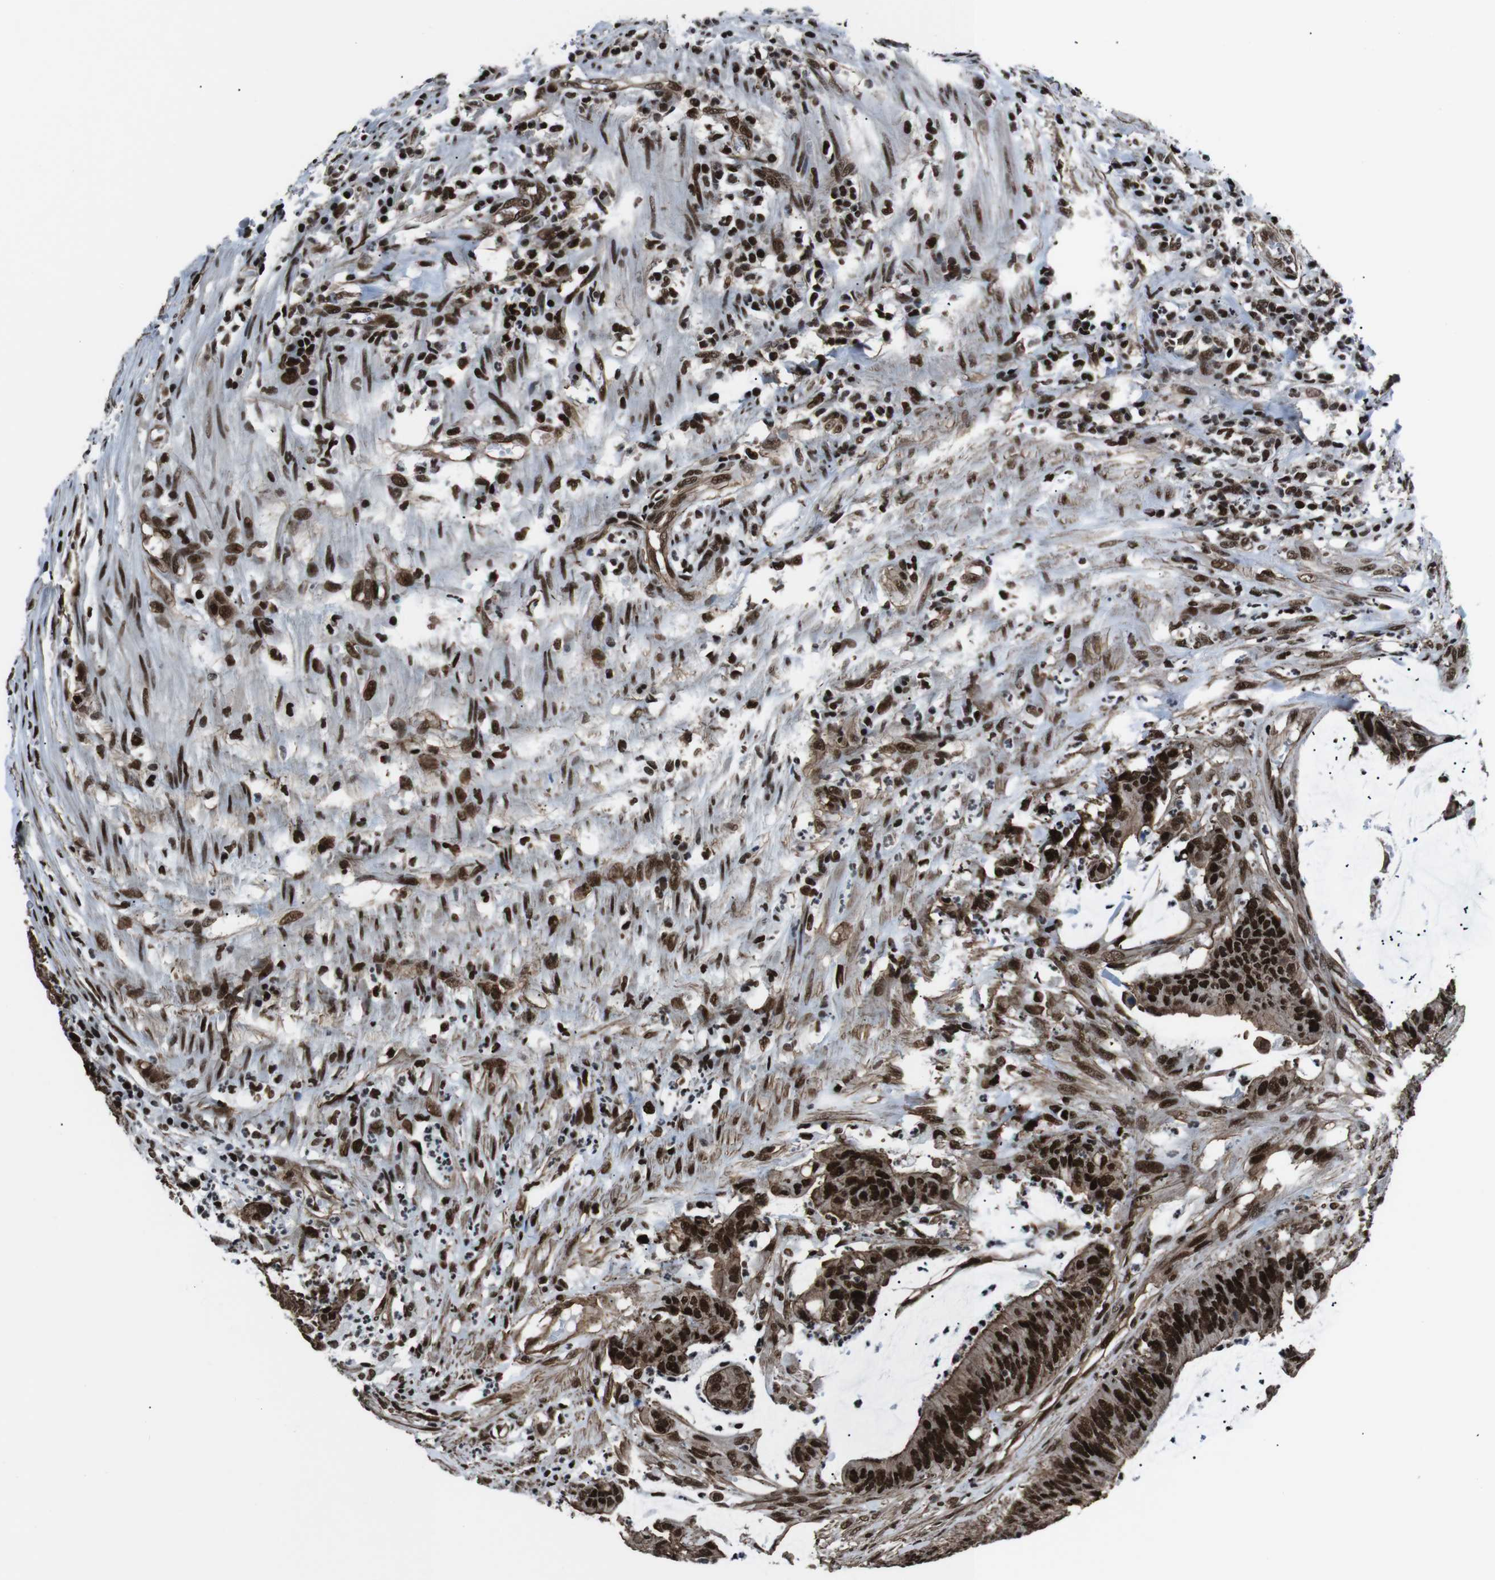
{"staining": {"intensity": "strong", "quantity": ">75%", "location": "cytoplasmic/membranous,nuclear"}, "tissue": "colorectal cancer", "cell_type": "Tumor cells", "image_type": "cancer", "snomed": [{"axis": "morphology", "description": "Adenocarcinoma, NOS"}, {"axis": "topography", "description": "Rectum"}], "caption": "Immunohistochemical staining of colorectal cancer displays strong cytoplasmic/membranous and nuclear protein expression in approximately >75% of tumor cells.", "gene": "HNRNPU", "patient": {"sex": "female", "age": 66}}